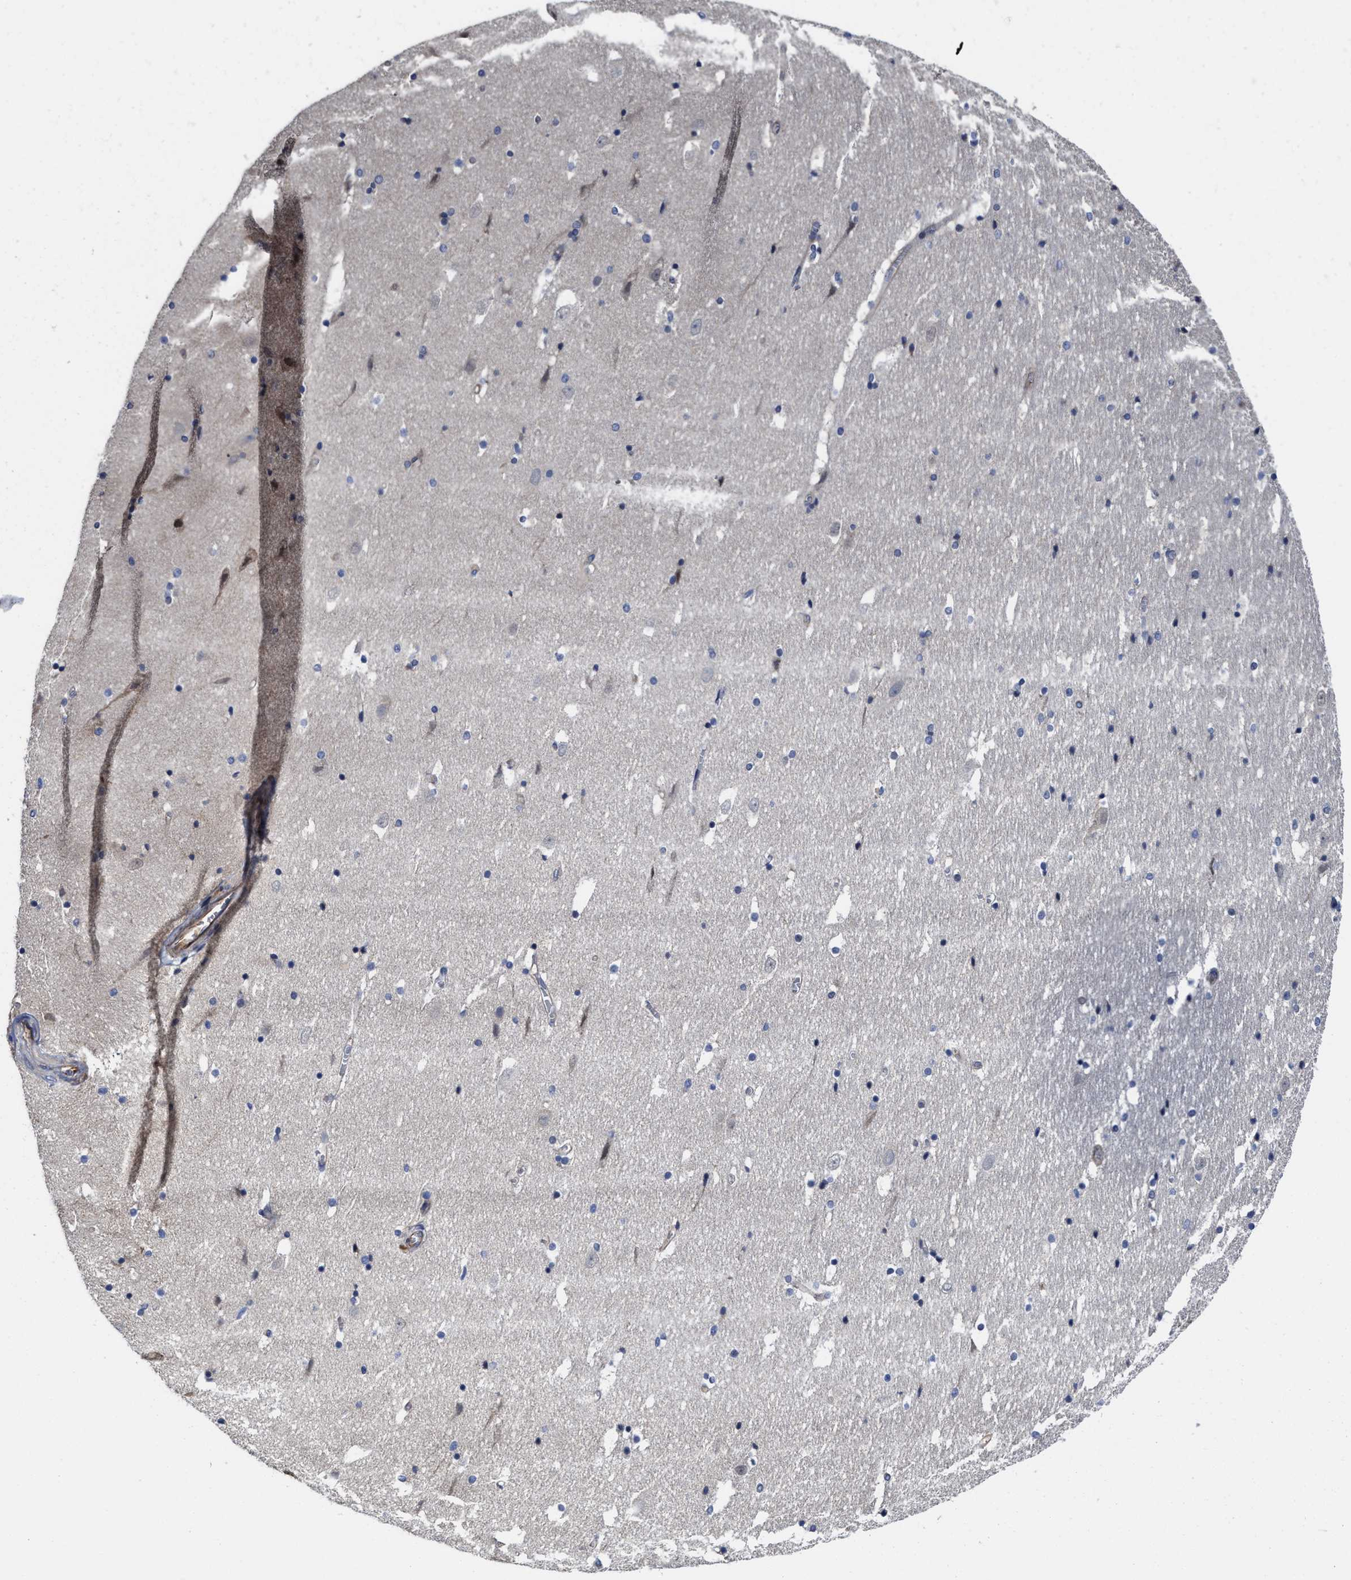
{"staining": {"intensity": "weak", "quantity": "<25%", "location": "cytoplasmic/membranous"}, "tissue": "hippocampus", "cell_type": "Glial cells", "image_type": "normal", "snomed": [{"axis": "morphology", "description": "Normal tissue, NOS"}, {"axis": "topography", "description": "Hippocampus"}], "caption": "Immunohistochemistry (IHC) of benign hippocampus demonstrates no expression in glial cells. Brightfield microscopy of IHC stained with DAB (brown) and hematoxylin (blue), captured at high magnification.", "gene": "TRAF6", "patient": {"sex": "male", "age": 45}}